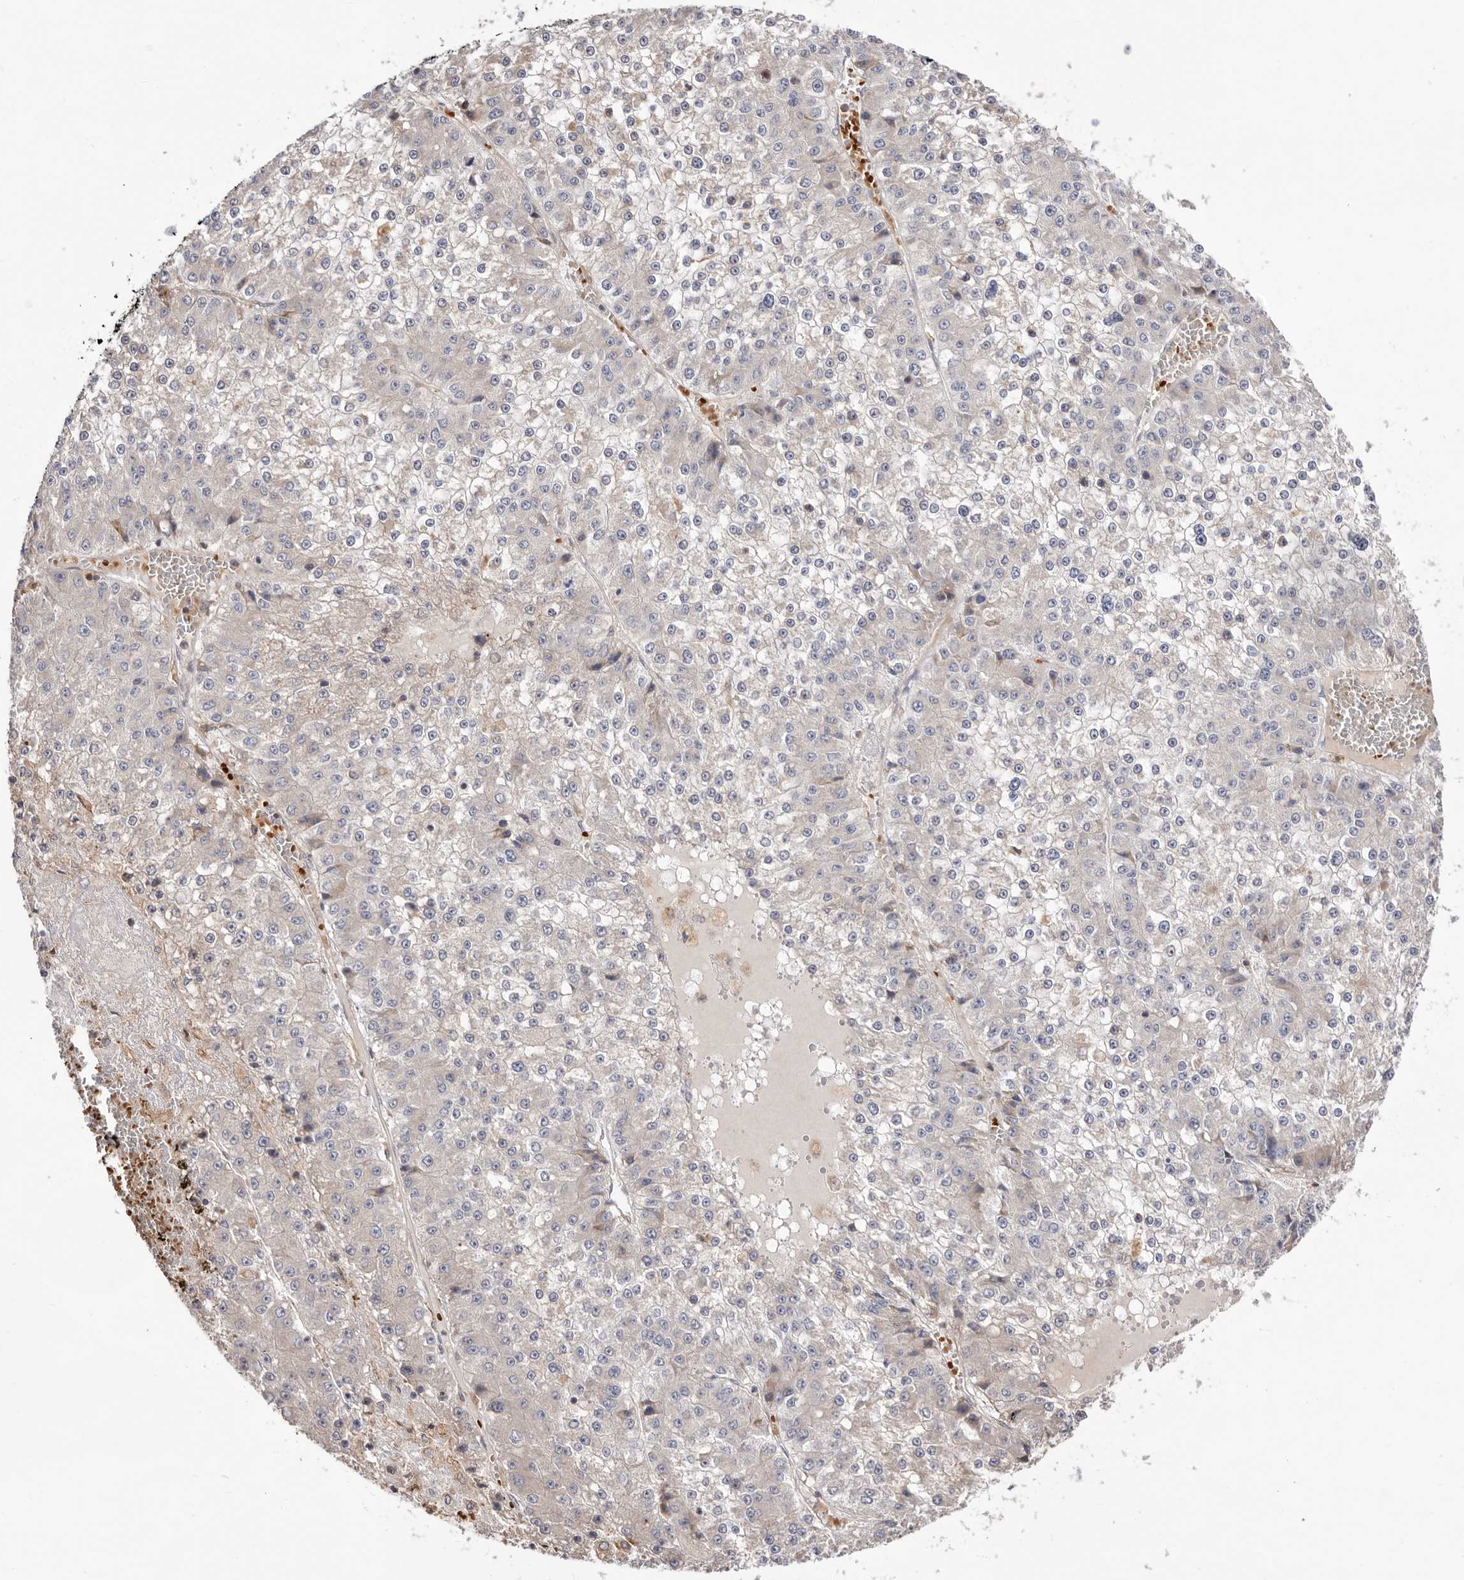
{"staining": {"intensity": "negative", "quantity": "none", "location": "none"}, "tissue": "liver cancer", "cell_type": "Tumor cells", "image_type": "cancer", "snomed": [{"axis": "morphology", "description": "Carcinoma, Hepatocellular, NOS"}, {"axis": "topography", "description": "Liver"}], "caption": "Liver hepatocellular carcinoma was stained to show a protein in brown. There is no significant positivity in tumor cells.", "gene": "RNF213", "patient": {"sex": "female", "age": 73}}